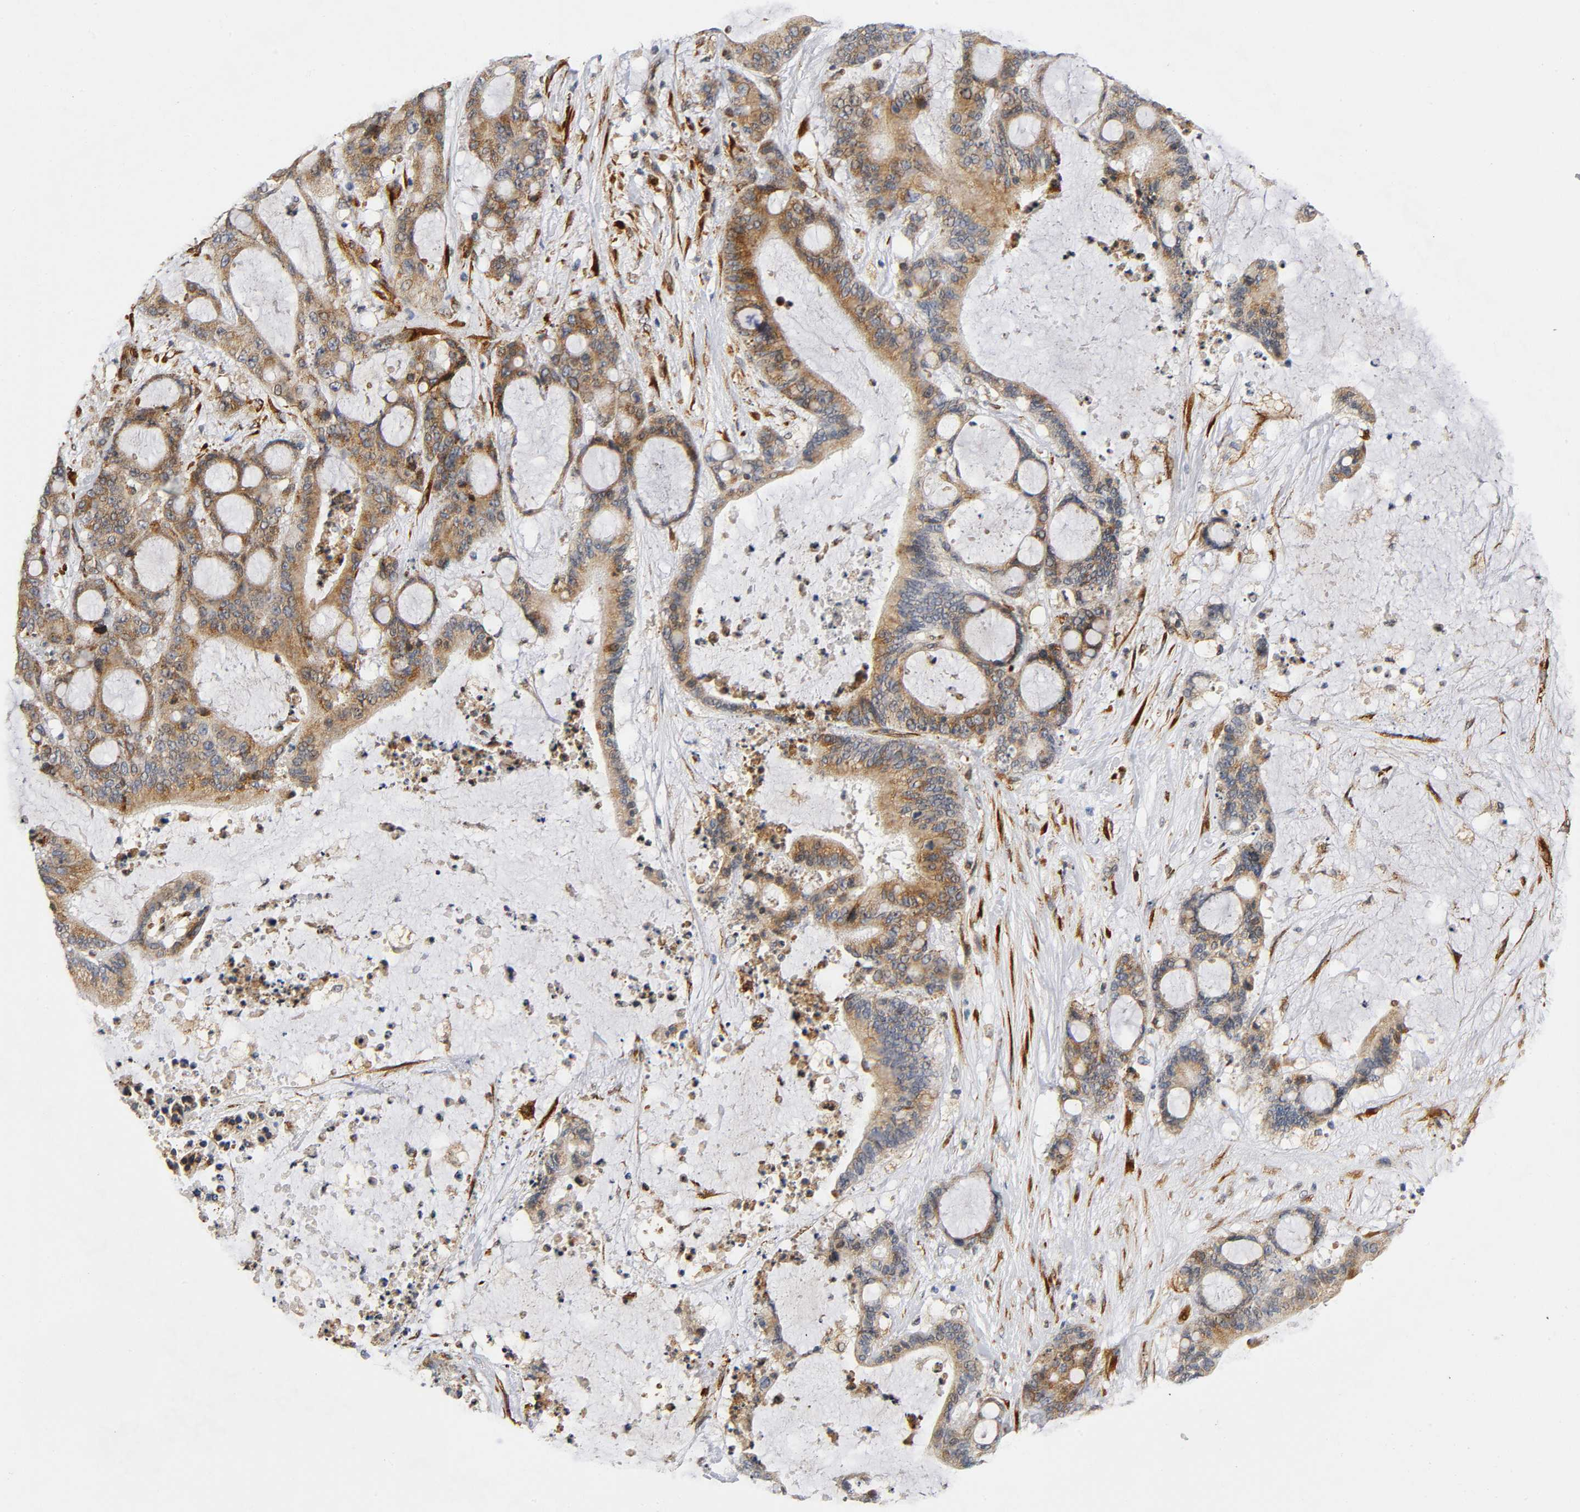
{"staining": {"intensity": "moderate", "quantity": ">75%", "location": "cytoplasmic/membranous"}, "tissue": "liver cancer", "cell_type": "Tumor cells", "image_type": "cancer", "snomed": [{"axis": "morphology", "description": "Cholangiocarcinoma"}, {"axis": "topography", "description": "Liver"}], "caption": "IHC of liver cholangiocarcinoma demonstrates medium levels of moderate cytoplasmic/membranous staining in approximately >75% of tumor cells. (DAB (3,3'-diaminobenzidine) = brown stain, brightfield microscopy at high magnification).", "gene": "SOS2", "patient": {"sex": "female", "age": 73}}